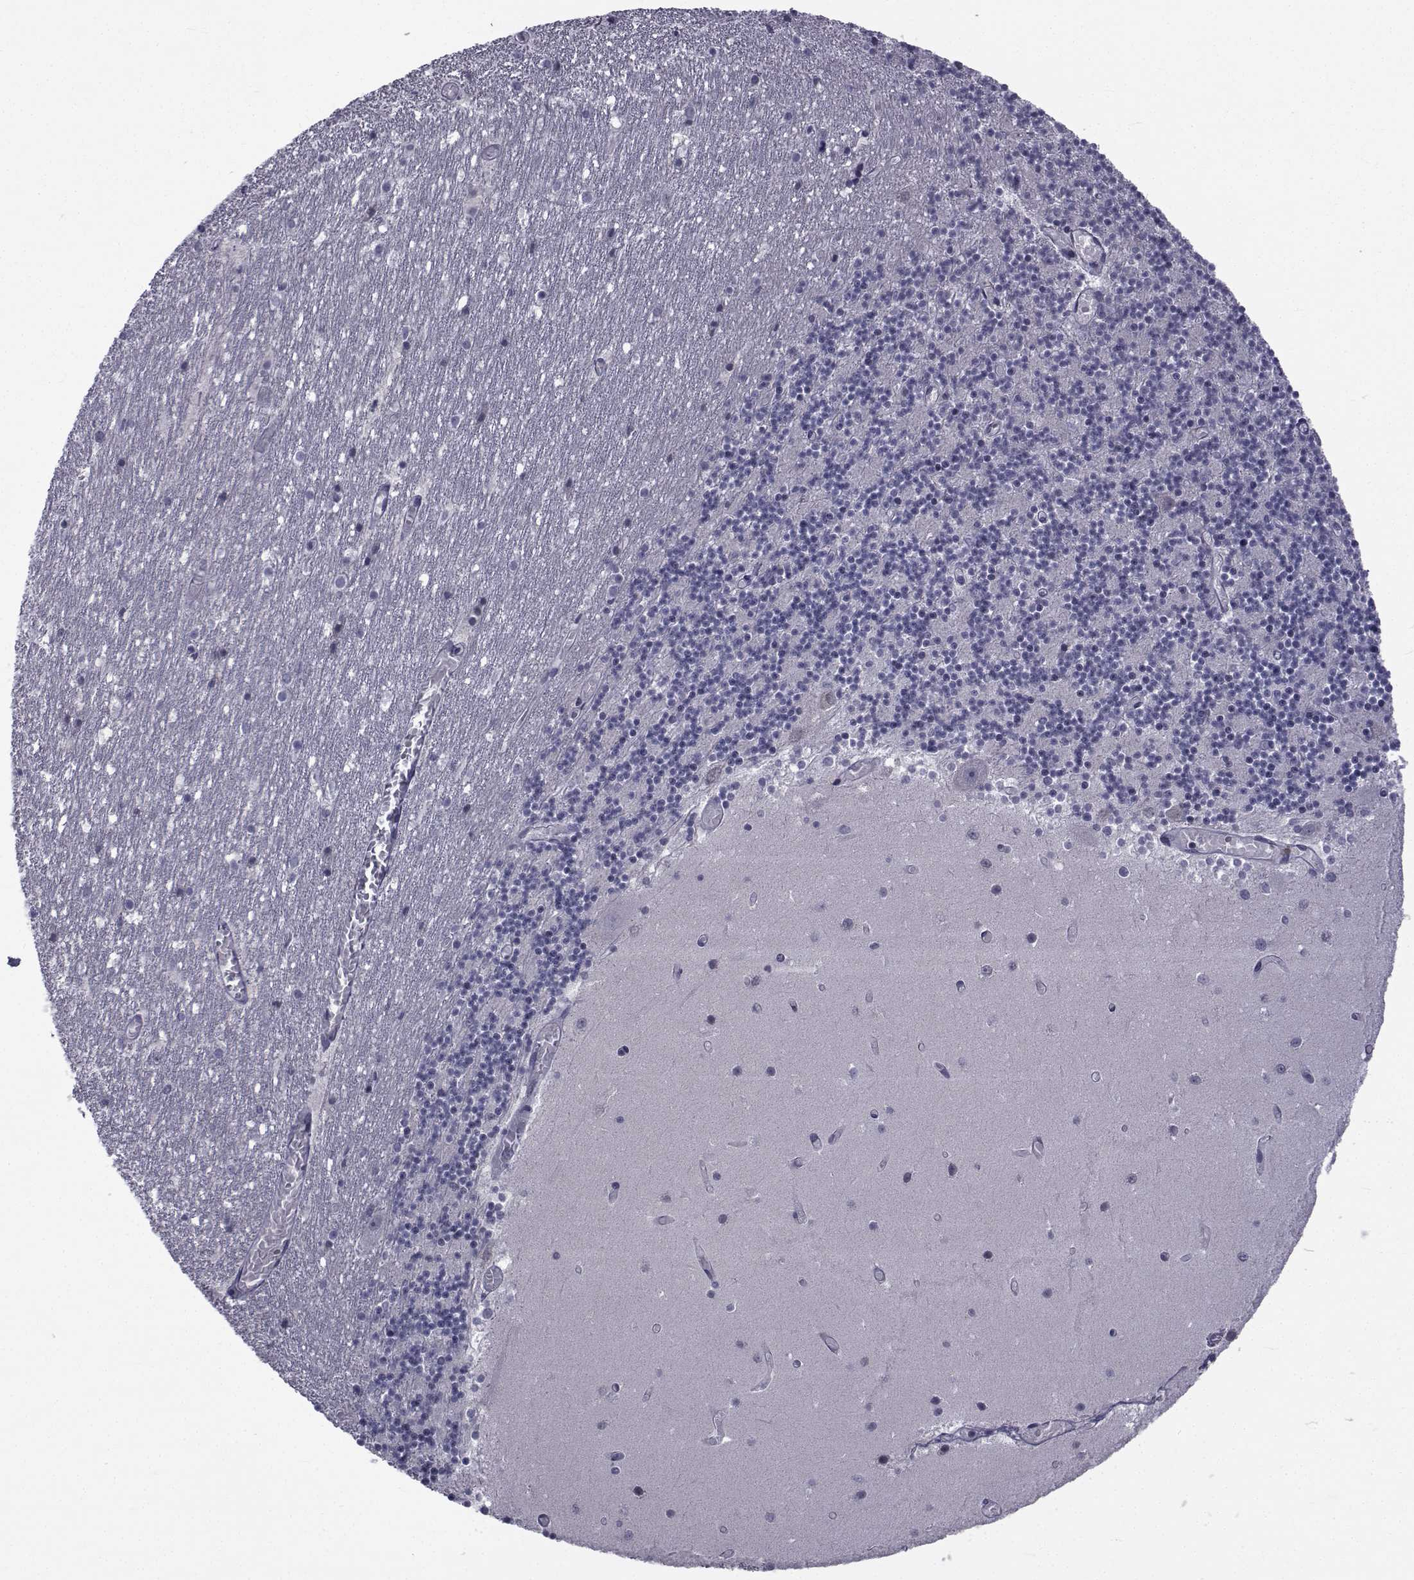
{"staining": {"intensity": "negative", "quantity": "none", "location": "none"}, "tissue": "cerebellum", "cell_type": "Cells in granular layer", "image_type": "normal", "snomed": [{"axis": "morphology", "description": "Normal tissue, NOS"}, {"axis": "topography", "description": "Cerebellum"}], "caption": "DAB immunohistochemical staining of unremarkable cerebellum reveals no significant expression in cells in granular layer. (DAB immunohistochemistry visualized using brightfield microscopy, high magnification).", "gene": "PAX2", "patient": {"sex": "female", "age": 28}}